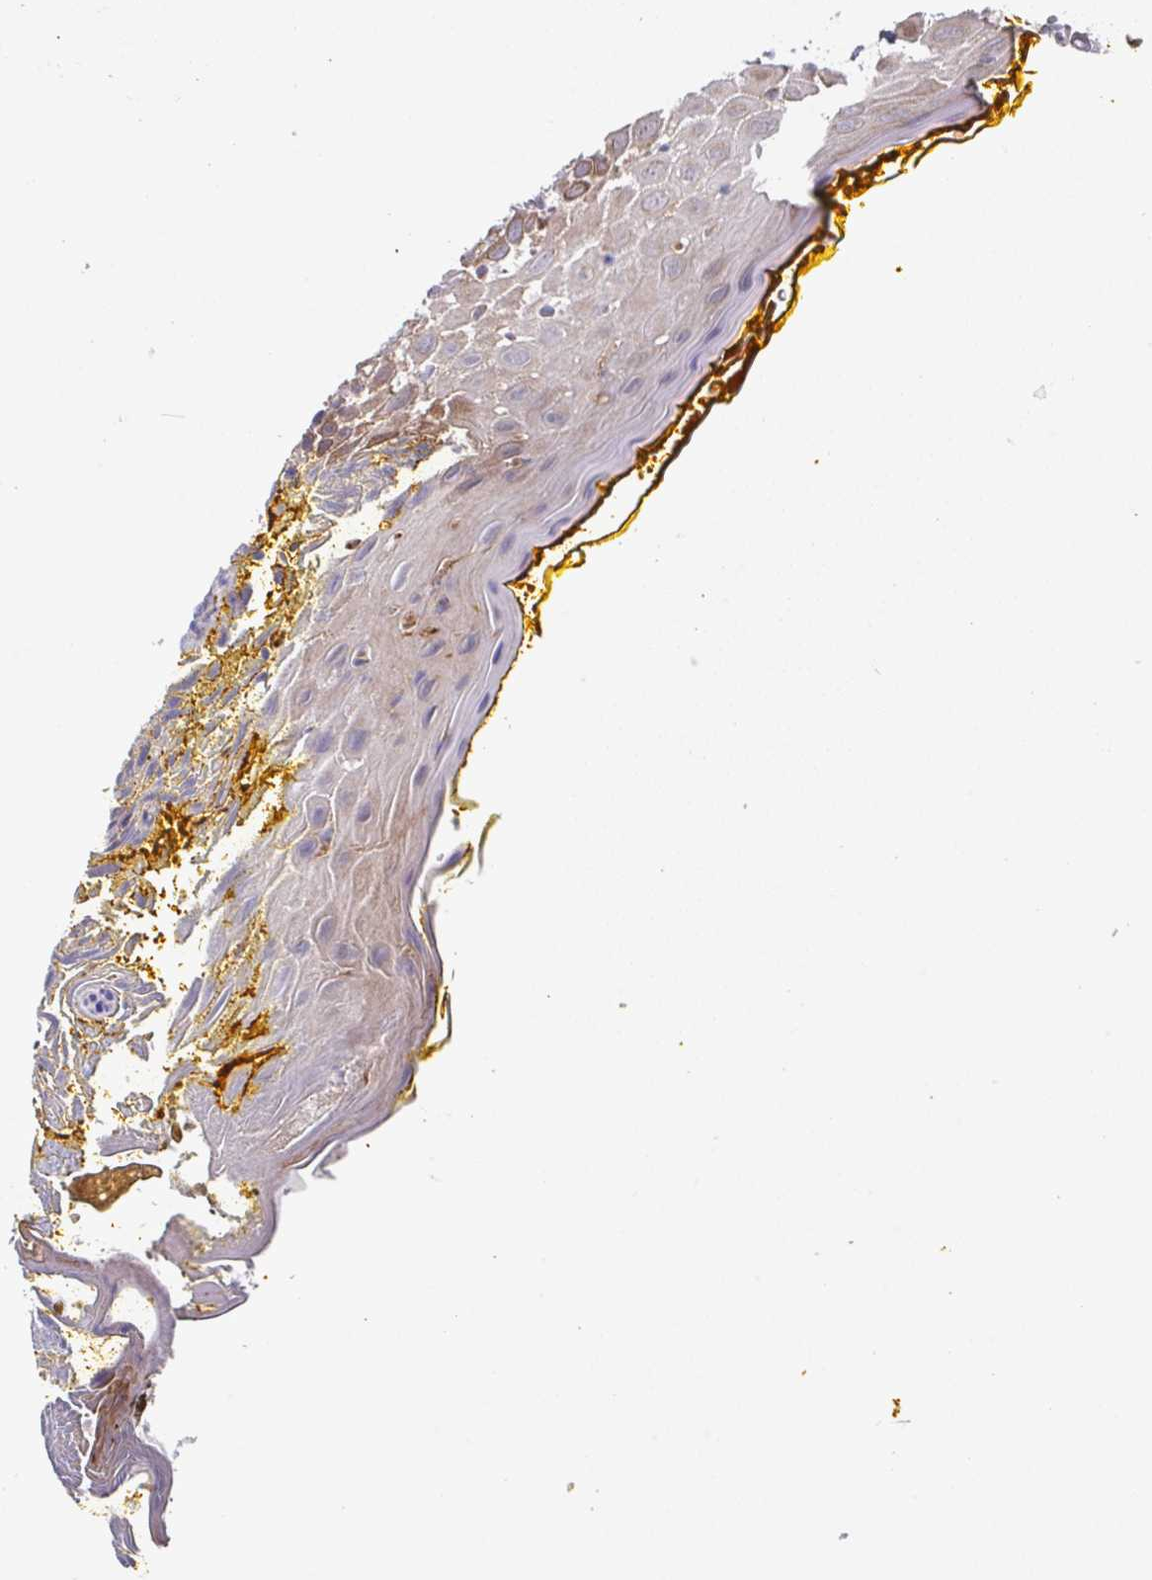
{"staining": {"intensity": "strong", "quantity": "25%-75%", "location": "cytoplasmic/membranous"}, "tissue": "oral mucosa", "cell_type": "Squamous epithelial cells", "image_type": "normal", "snomed": [{"axis": "morphology", "description": "Normal tissue, NOS"}, {"axis": "morphology", "description": "Squamous cell carcinoma, NOS"}, {"axis": "topography", "description": "Oral tissue"}, {"axis": "topography", "description": "Tounge, NOS"}, {"axis": "topography", "description": "Head-Neck"}], "caption": "A high amount of strong cytoplasmic/membranous expression is seen in approximately 25%-75% of squamous epithelial cells in benign oral mucosa. (IHC, brightfield microscopy, high magnification).", "gene": "EIF4B", "patient": {"sex": "male", "age": 76}}